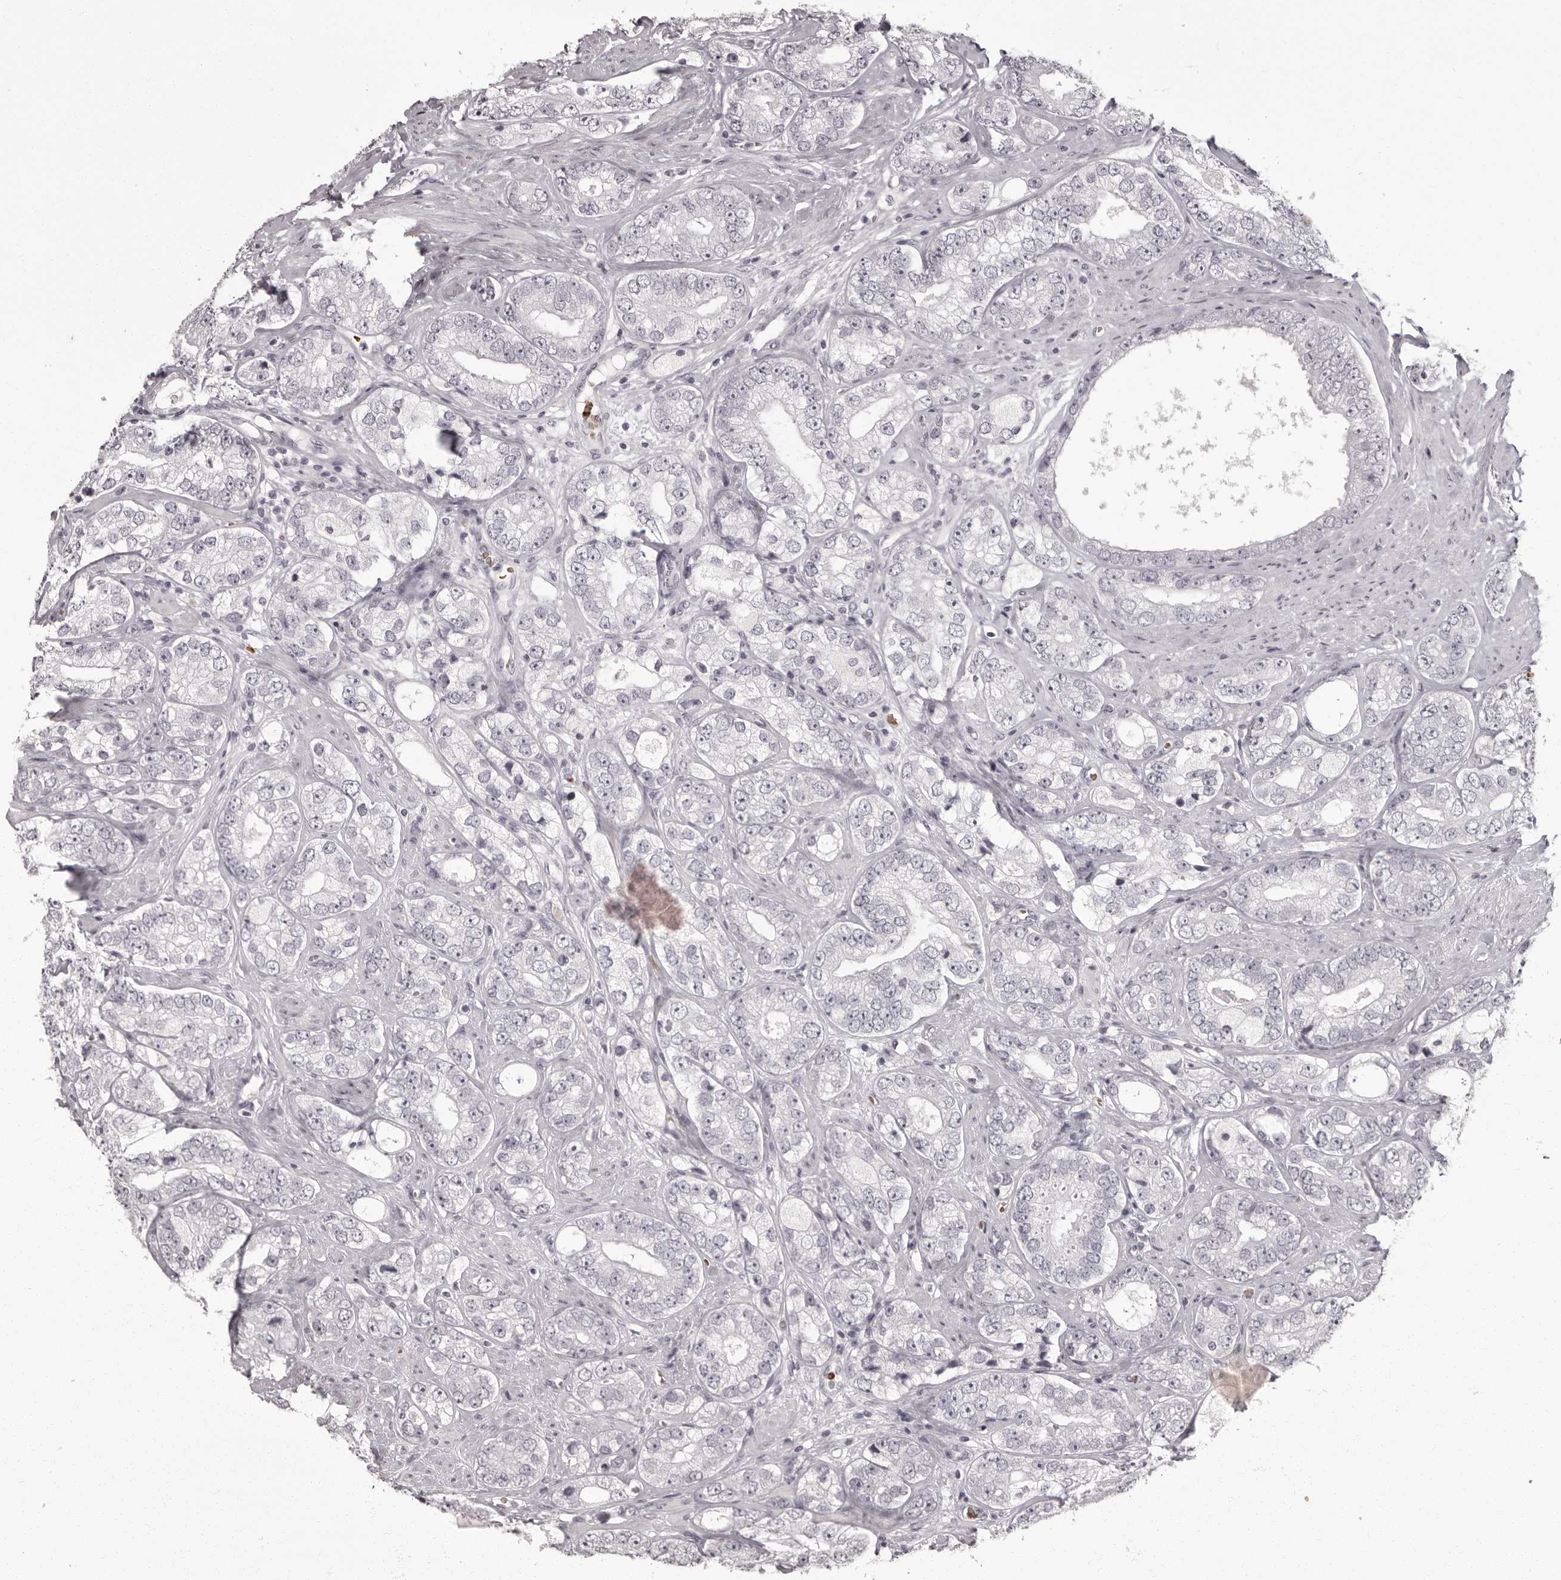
{"staining": {"intensity": "negative", "quantity": "none", "location": "none"}, "tissue": "prostate cancer", "cell_type": "Tumor cells", "image_type": "cancer", "snomed": [{"axis": "morphology", "description": "Adenocarcinoma, High grade"}, {"axis": "topography", "description": "Prostate"}], "caption": "Micrograph shows no significant protein staining in tumor cells of prostate cancer.", "gene": "C8orf74", "patient": {"sex": "male", "age": 56}}